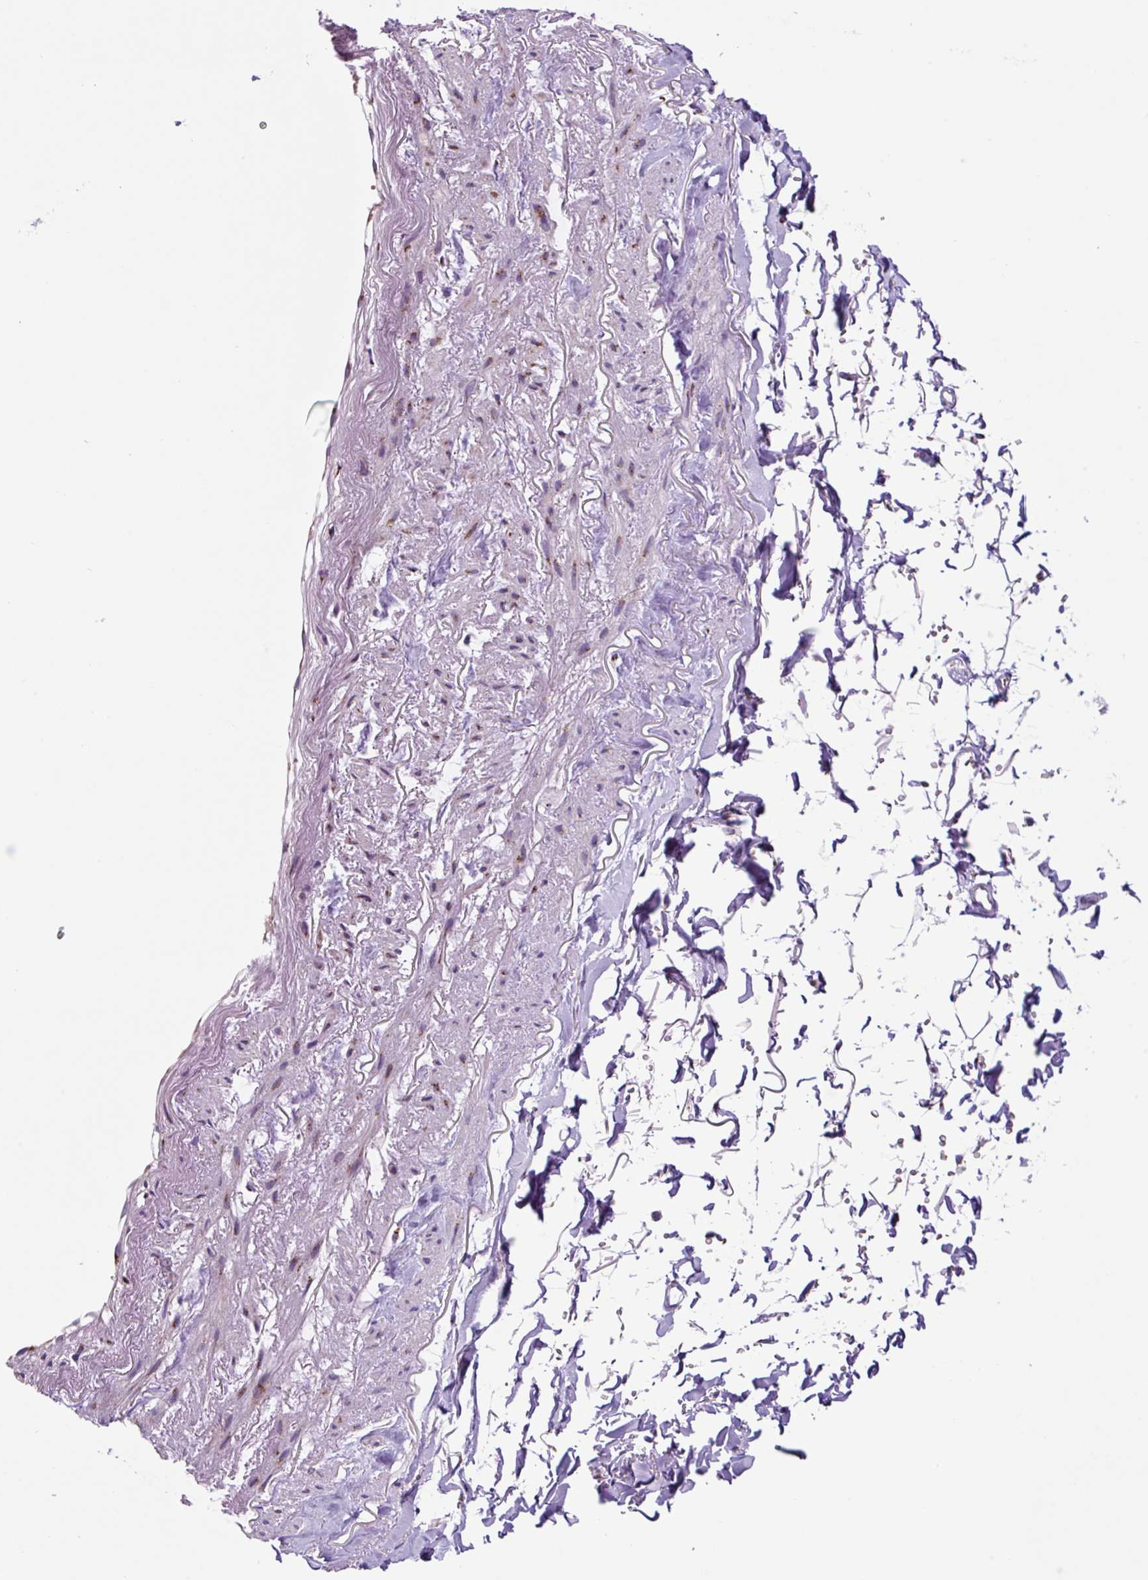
{"staining": {"intensity": "negative", "quantity": "none", "location": "none"}, "tissue": "adipose tissue", "cell_type": "Adipocytes", "image_type": "normal", "snomed": [{"axis": "morphology", "description": "Normal tissue, NOS"}, {"axis": "topography", "description": "Cartilage tissue"}, {"axis": "topography", "description": "Bronchus"}, {"axis": "topography", "description": "Peripheral nerve tissue"}], "caption": "Protein analysis of normal adipose tissue demonstrates no significant staining in adipocytes. Nuclei are stained in blue.", "gene": "GORASP1", "patient": {"sex": "female", "age": 59}}